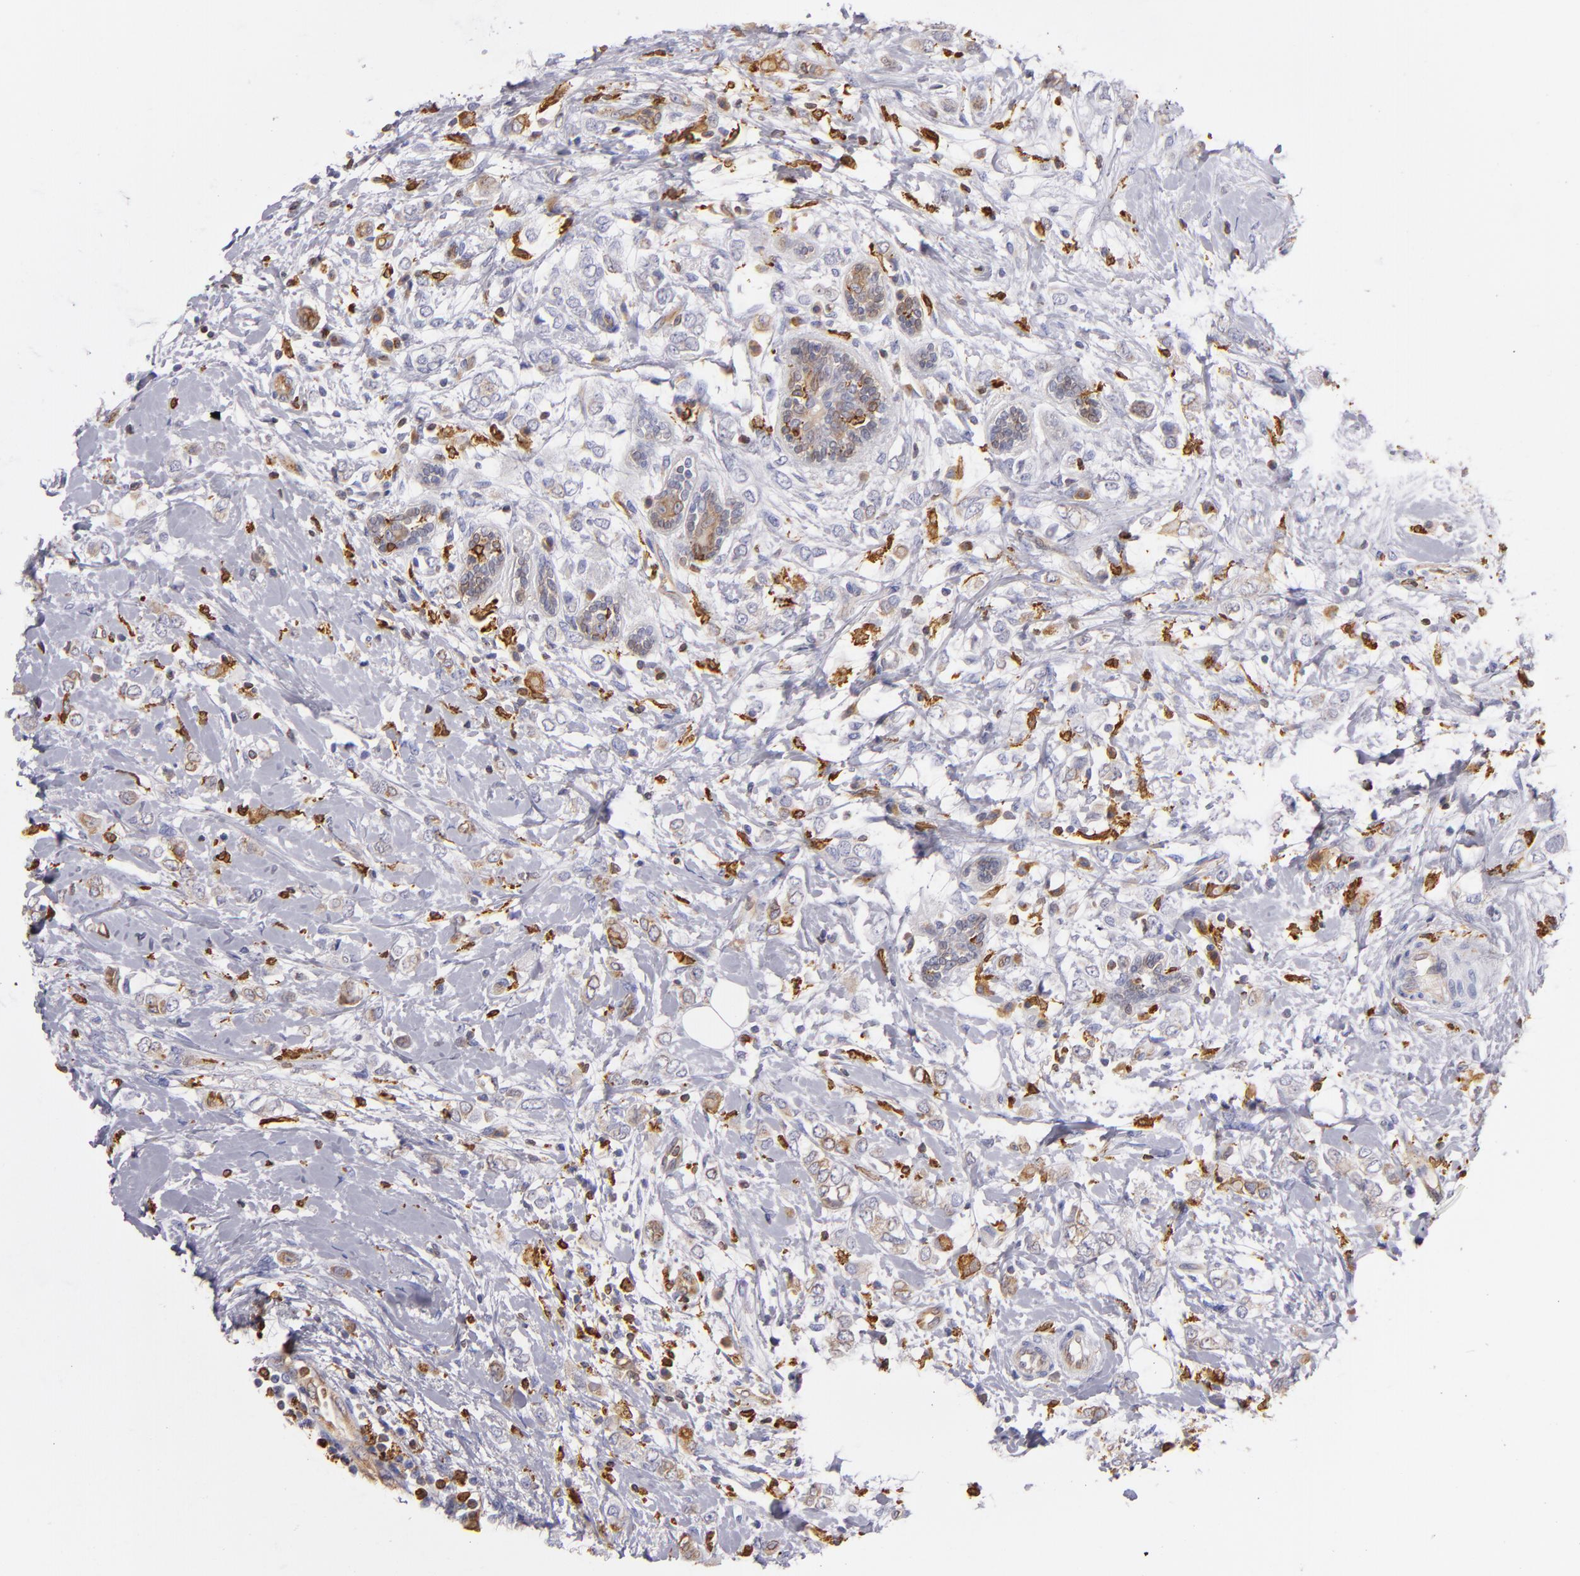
{"staining": {"intensity": "weak", "quantity": "<25%", "location": "cytoplasmic/membranous"}, "tissue": "breast cancer", "cell_type": "Tumor cells", "image_type": "cancer", "snomed": [{"axis": "morphology", "description": "Normal tissue, NOS"}, {"axis": "morphology", "description": "Lobular carcinoma"}, {"axis": "topography", "description": "Breast"}], "caption": "DAB (3,3'-diaminobenzidine) immunohistochemical staining of human breast lobular carcinoma displays no significant positivity in tumor cells.", "gene": "CD74", "patient": {"sex": "female", "age": 47}}